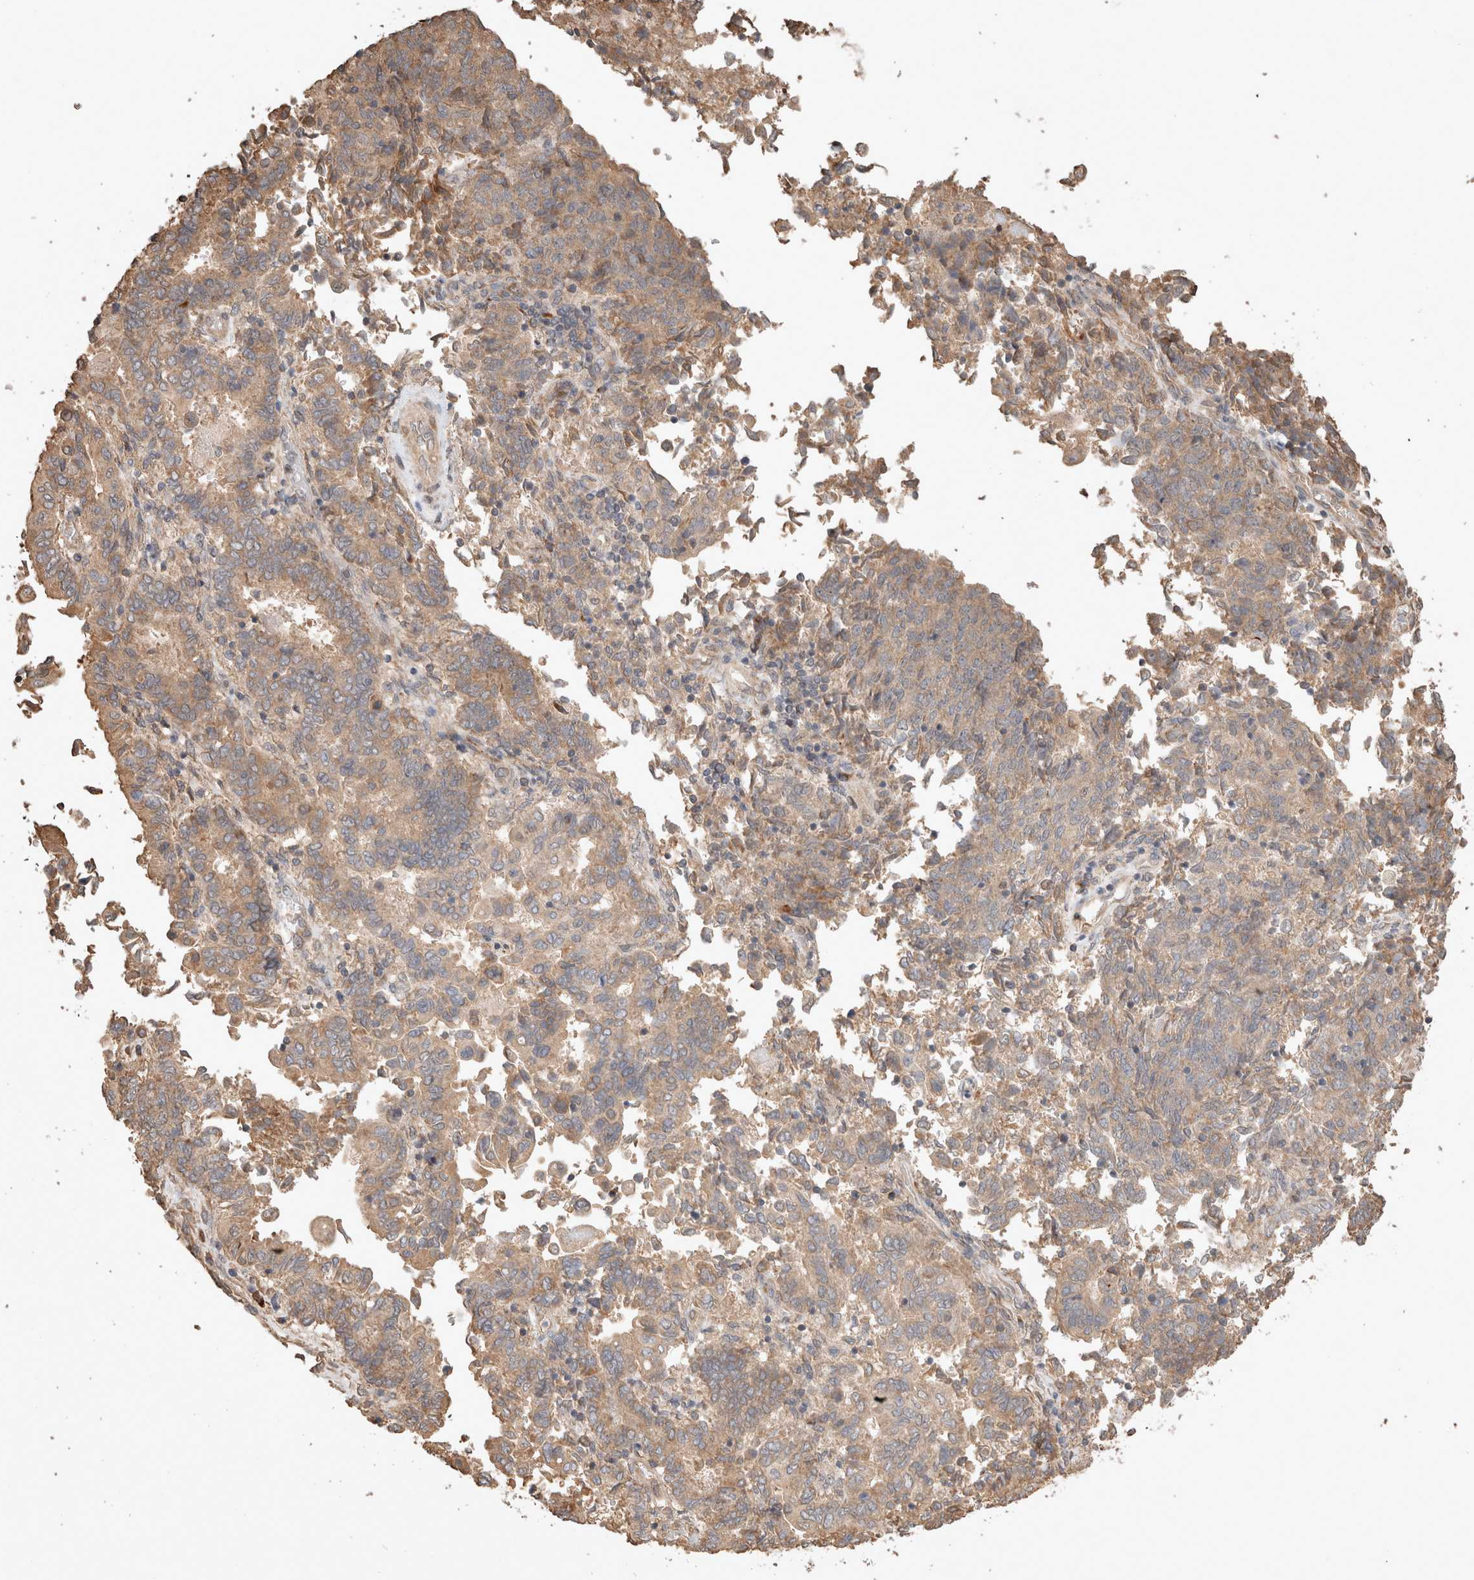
{"staining": {"intensity": "weak", "quantity": ">75%", "location": "cytoplasmic/membranous"}, "tissue": "endometrial cancer", "cell_type": "Tumor cells", "image_type": "cancer", "snomed": [{"axis": "morphology", "description": "Adenocarcinoma, NOS"}, {"axis": "topography", "description": "Endometrium"}], "caption": "Immunohistochemical staining of endometrial adenocarcinoma displays weak cytoplasmic/membranous protein expression in about >75% of tumor cells.", "gene": "HROB", "patient": {"sex": "female", "age": 80}}